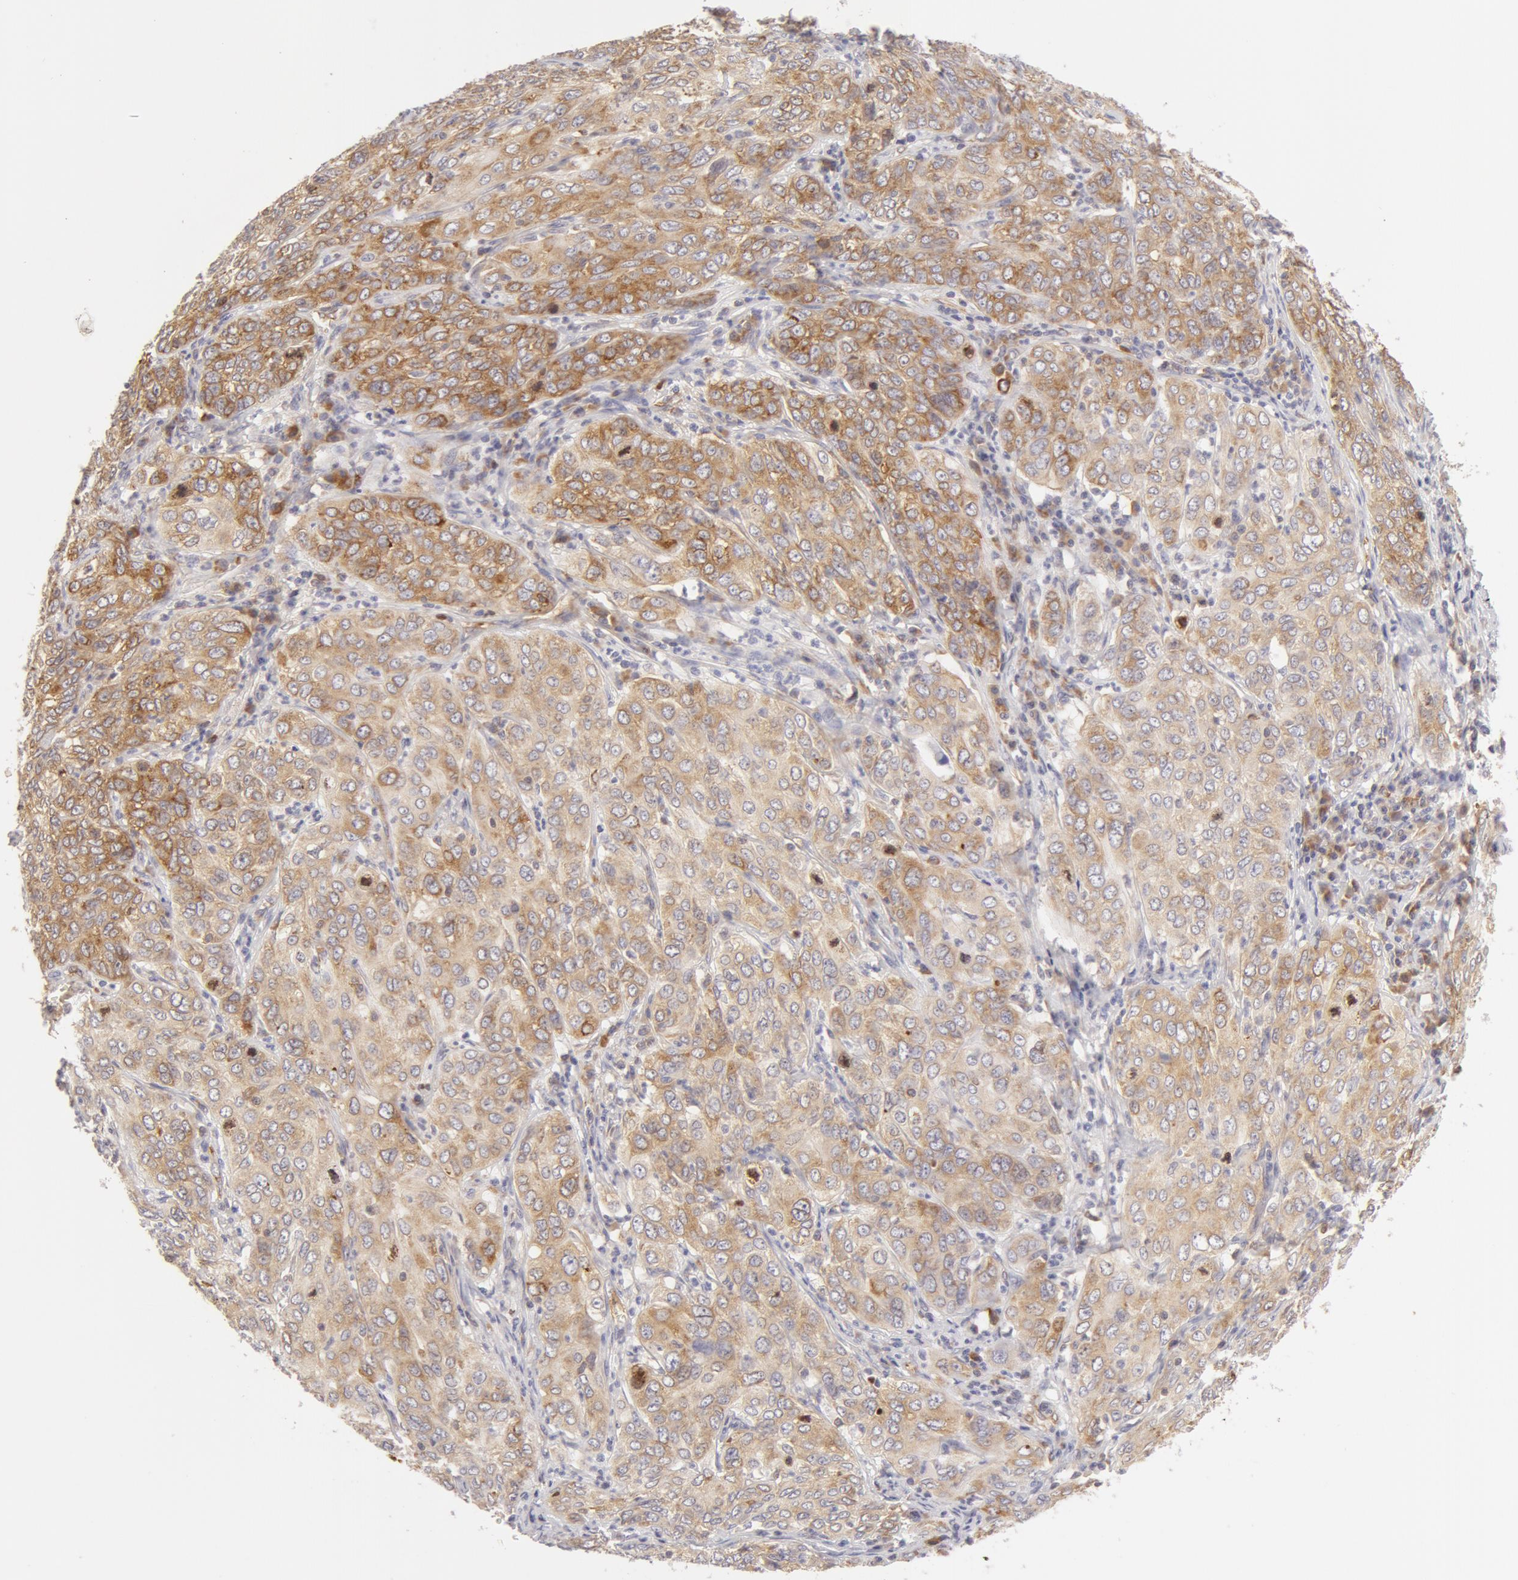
{"staining": {"intensity": "weak", "quantity": "25%-75%", "location": "cytoplasmic/membranous"}, "tissue": "cervical cancer", "cell_type": "Tumor cells", "image_type": "cancer", "snomed": [{"axis": "morphology", "description": "Squamous cell carcinoma, NOS"}, {"axis": "topography", "description": "Cervix"}], "caption": "IHC (DAB) staining of human cervical cancer demonstrates weak cytoplasmic/membranous protein expression in about 25%-75% of tumor cells. The staining was performed using DAB, with brown indicating positive protein expression. Nuclei are stained blue with hematoxylin.", "gene": "DDX3Y", "patient": {"sex": "female", "age": 38}}